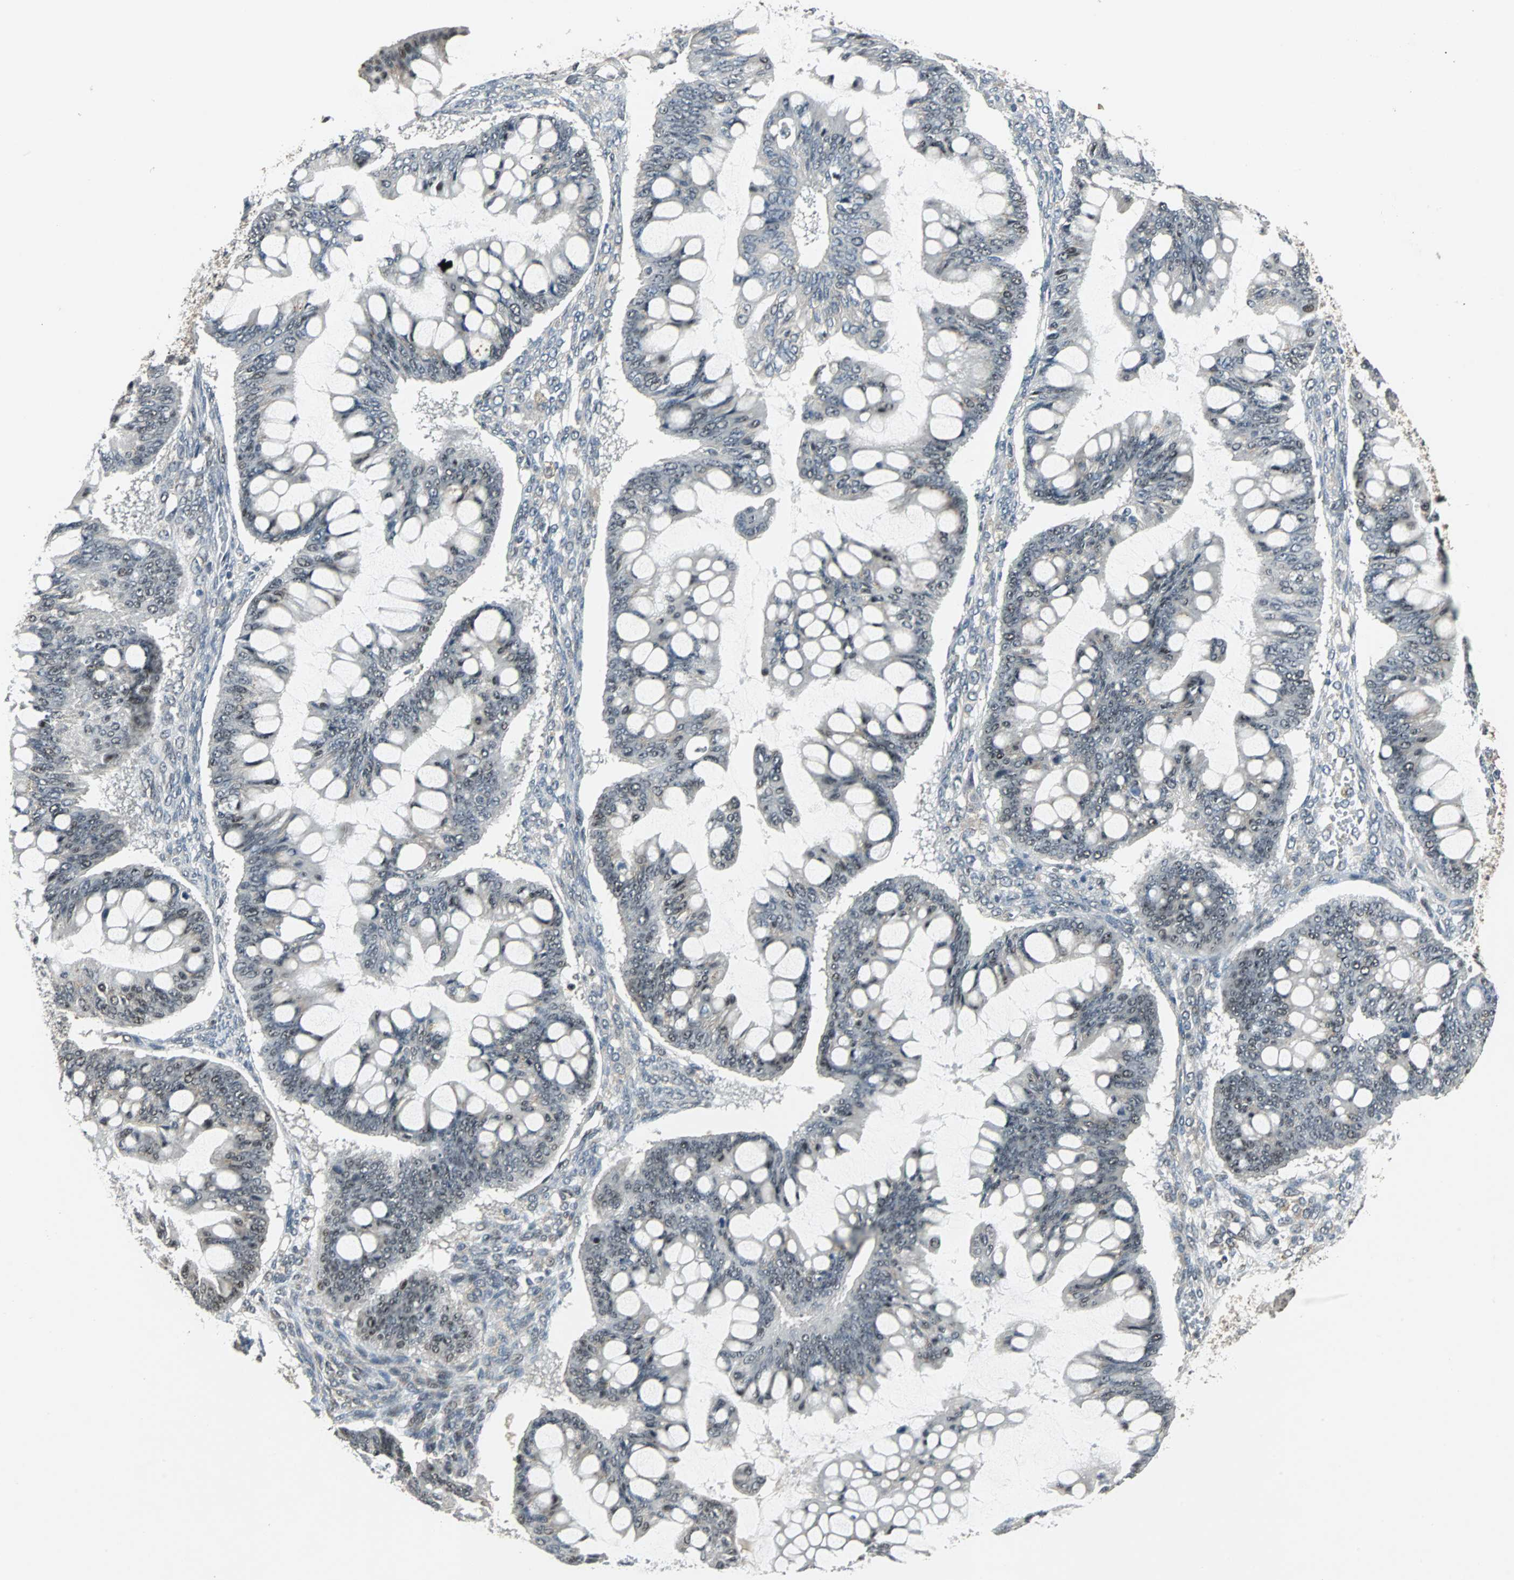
{"staining": {"intensity": "negative", "quantity": "none", "location": "none"}, "tissue": "ovarian cancer", "cell_type": "Tumor cells", "image_type": "cancer", "snomed": [{"axis": "morphology", "description": "Cystadenocarcinoma, mucinous, NOS"}, {"axis": "topography", "description": "Ovary"}], "caption": "A photomicrograph of human ovarian cancer is negative for staining in tumor cells.", "gene": "MED4", "patient": {"sex": "female", "age": 73}}